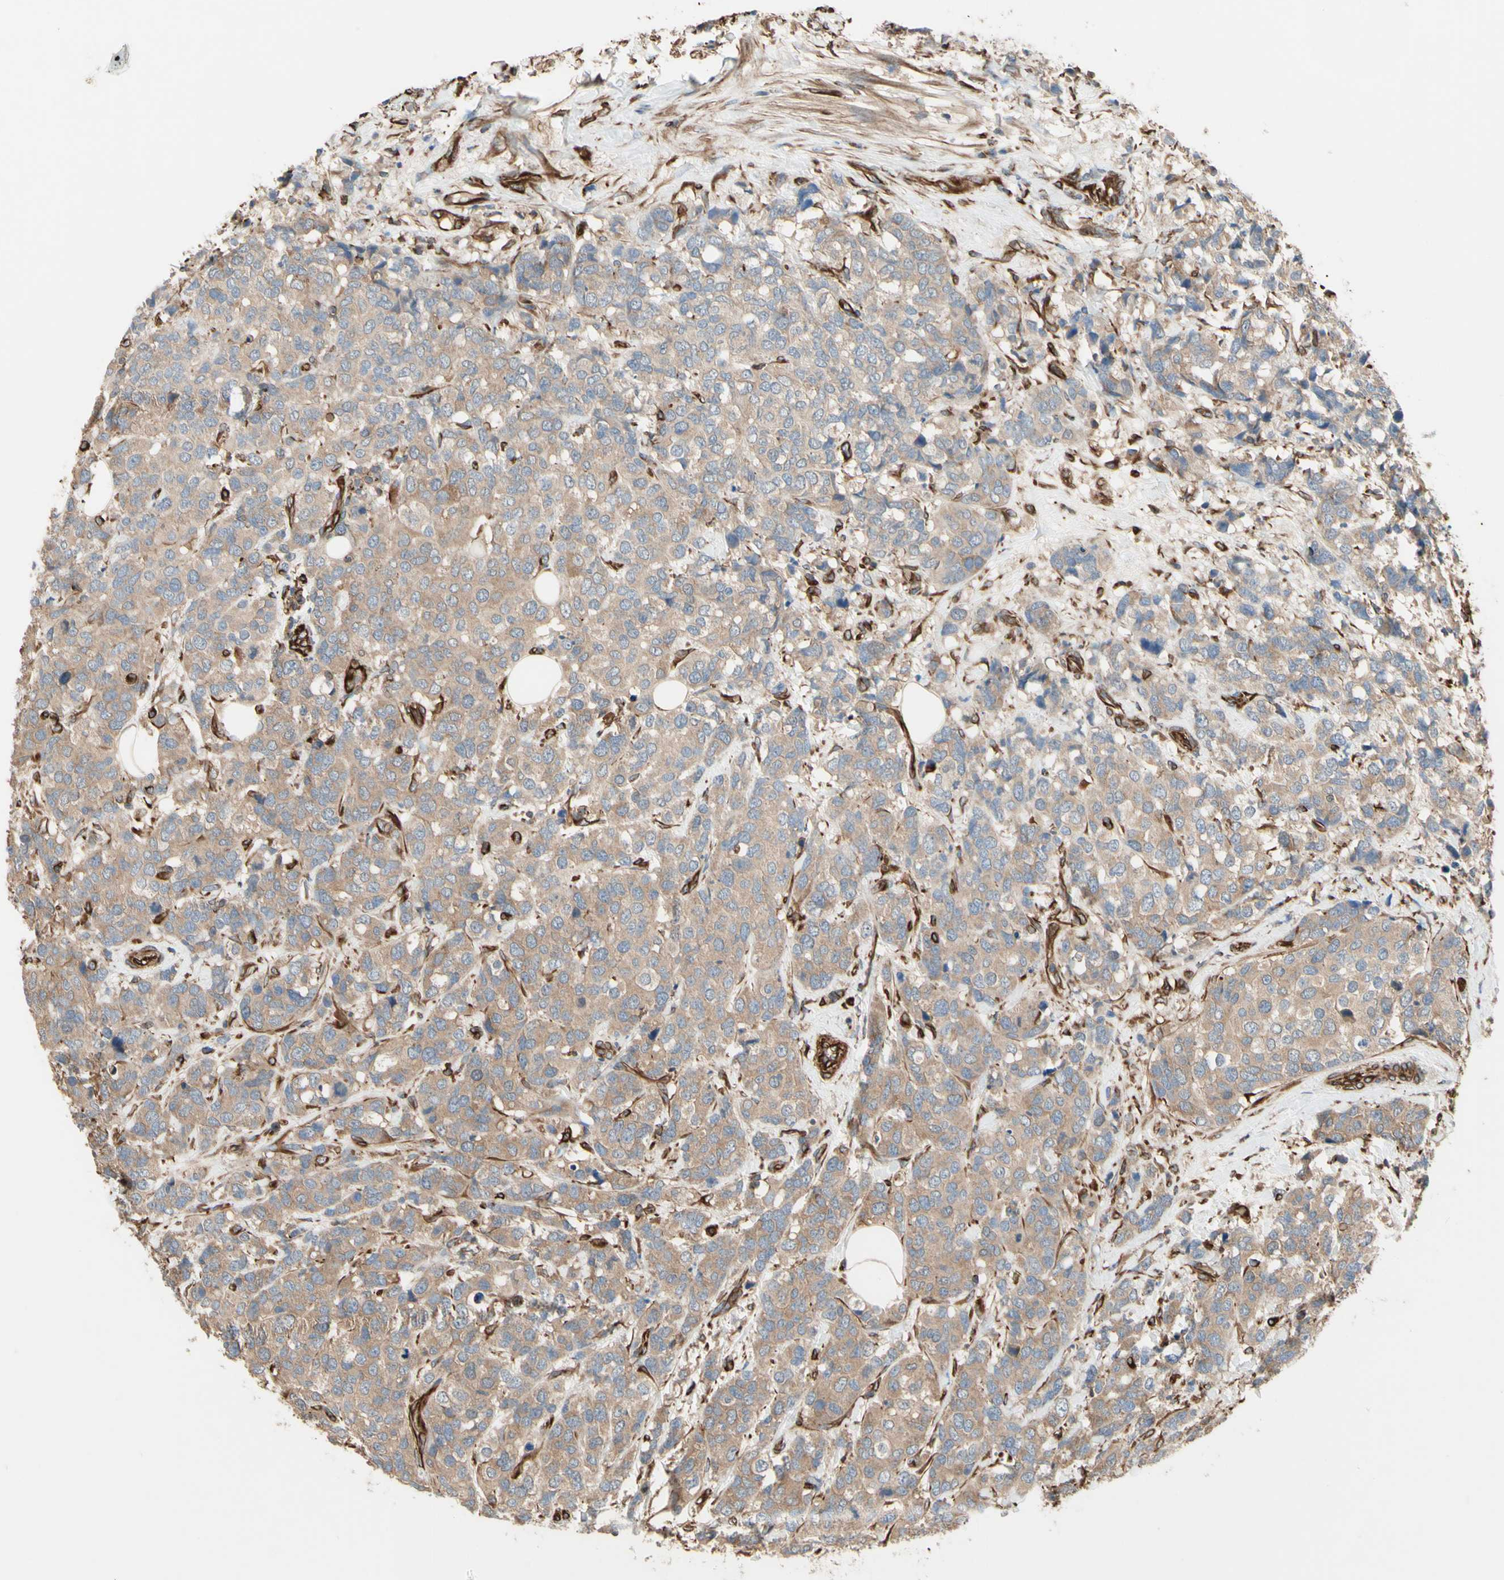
{"staining": {"intensity": "weak", "quantity": ">75%", "location": "cytoplasmic/membranous"}, "tissue": "breast cancer", "cell_type": "Tumor cells", "image_type": "cancer", "snomed": [{"axis": "morphology", "description": "Lobular carcinoma"}, {"axis": "topography", "description": "Breast"}], "caption": "Breast cancer (lobular carcinoma) was stained to show a protein in brown. There is low levels of weak cytoplasmic/membranous staining in approximately >75% of tumor cells.", "gene": "TRAF2", "patient": {"sex": "female", "age": 59}}